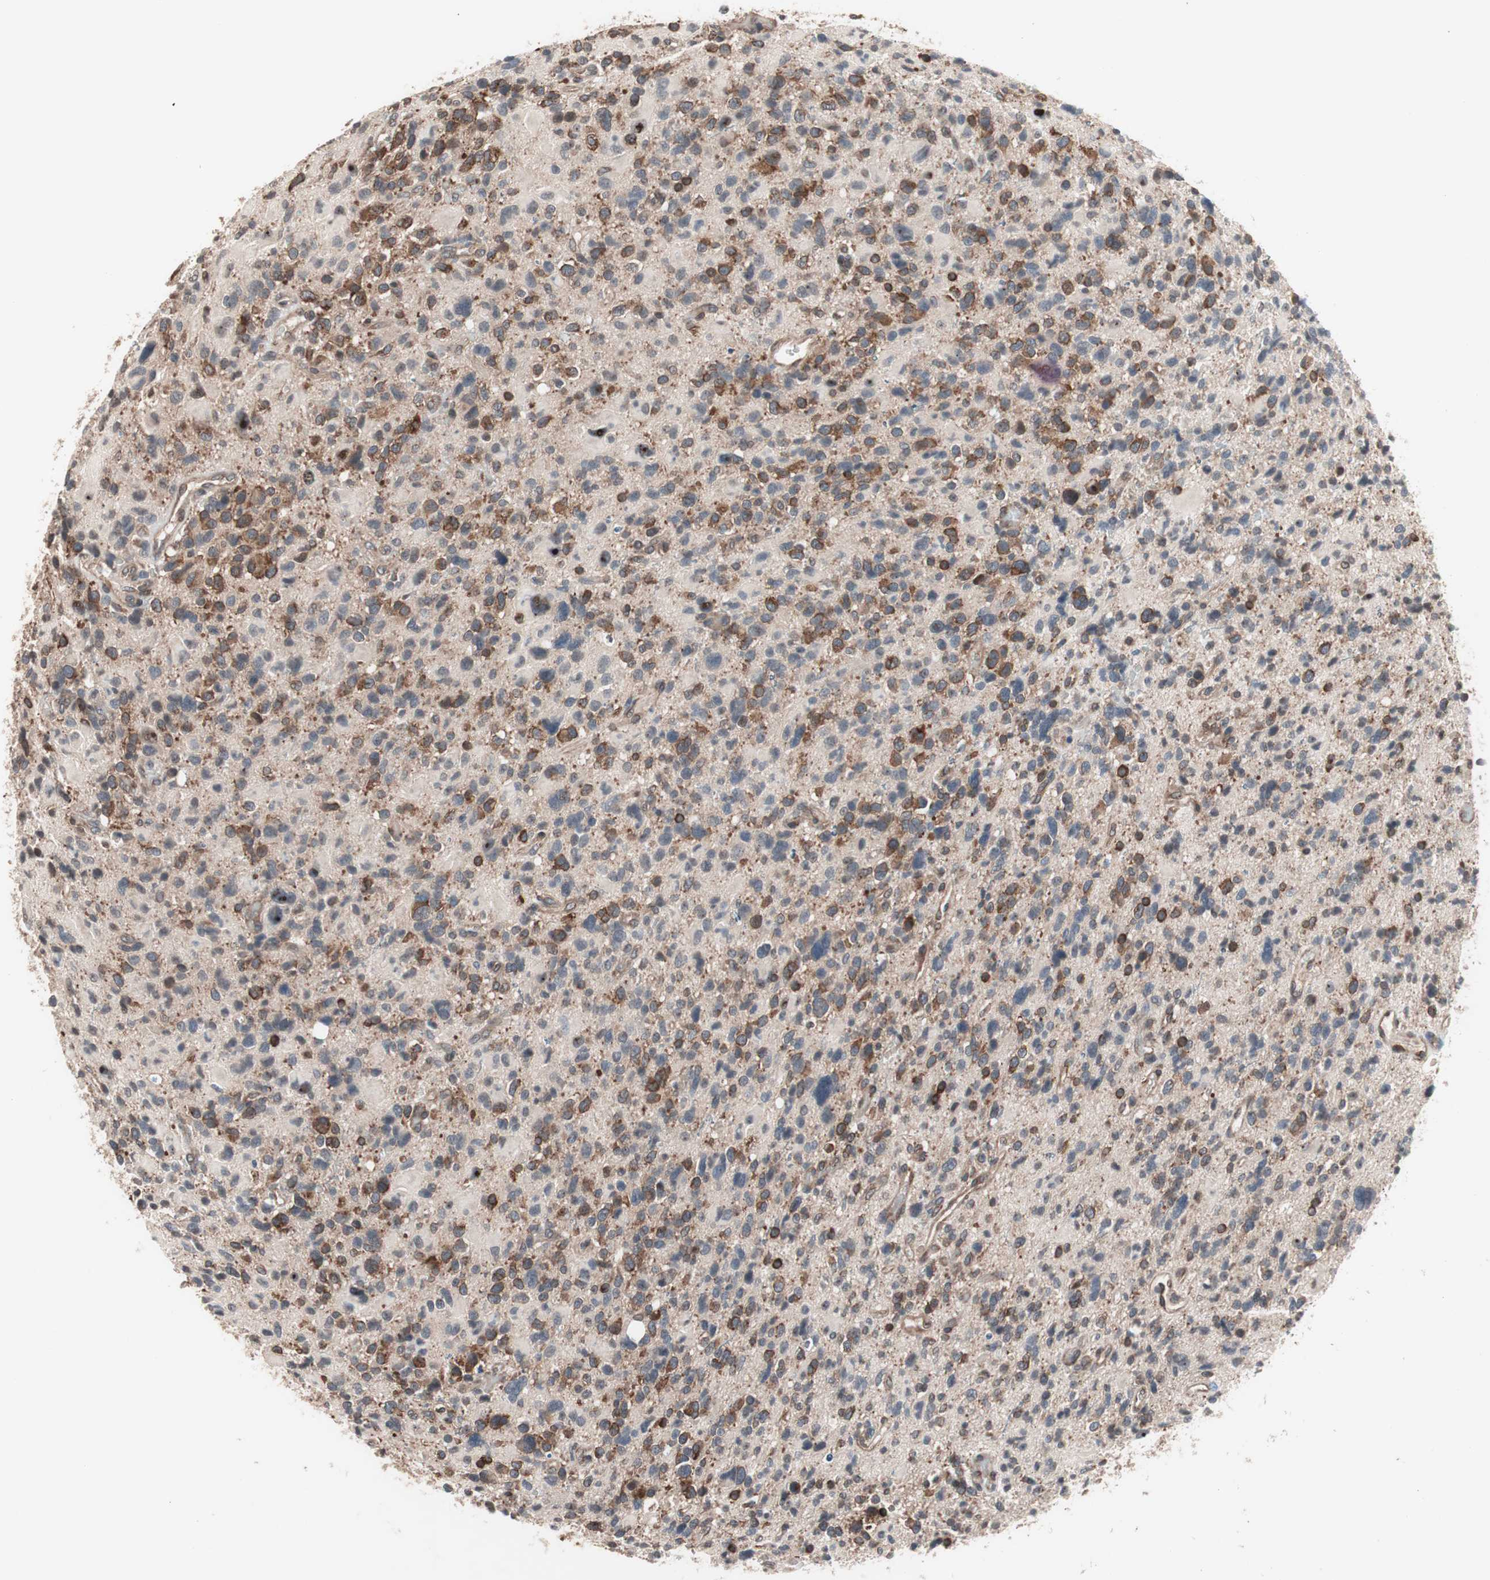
{"staining": {"intensity": "moderate", "quantity": "25%-75%", "location": "cytoplasmic/membranous"}, "tissue": "glioma", "cell_type": "Tumor cells", "image_type": "cancer", "snomed": [{"axis": "morphology", "description": "Glioma, malignant, High grade"}, {"axis": "topography", "description": "Brain"}], "caption": "This is a histology image of immunohistochemistry staining of glioma, which shows moderate positivity in the cytoplasmic/membranous of tumor cells.", "gene": "IRS1", "patient": {"sex": "male", "age": 48}}